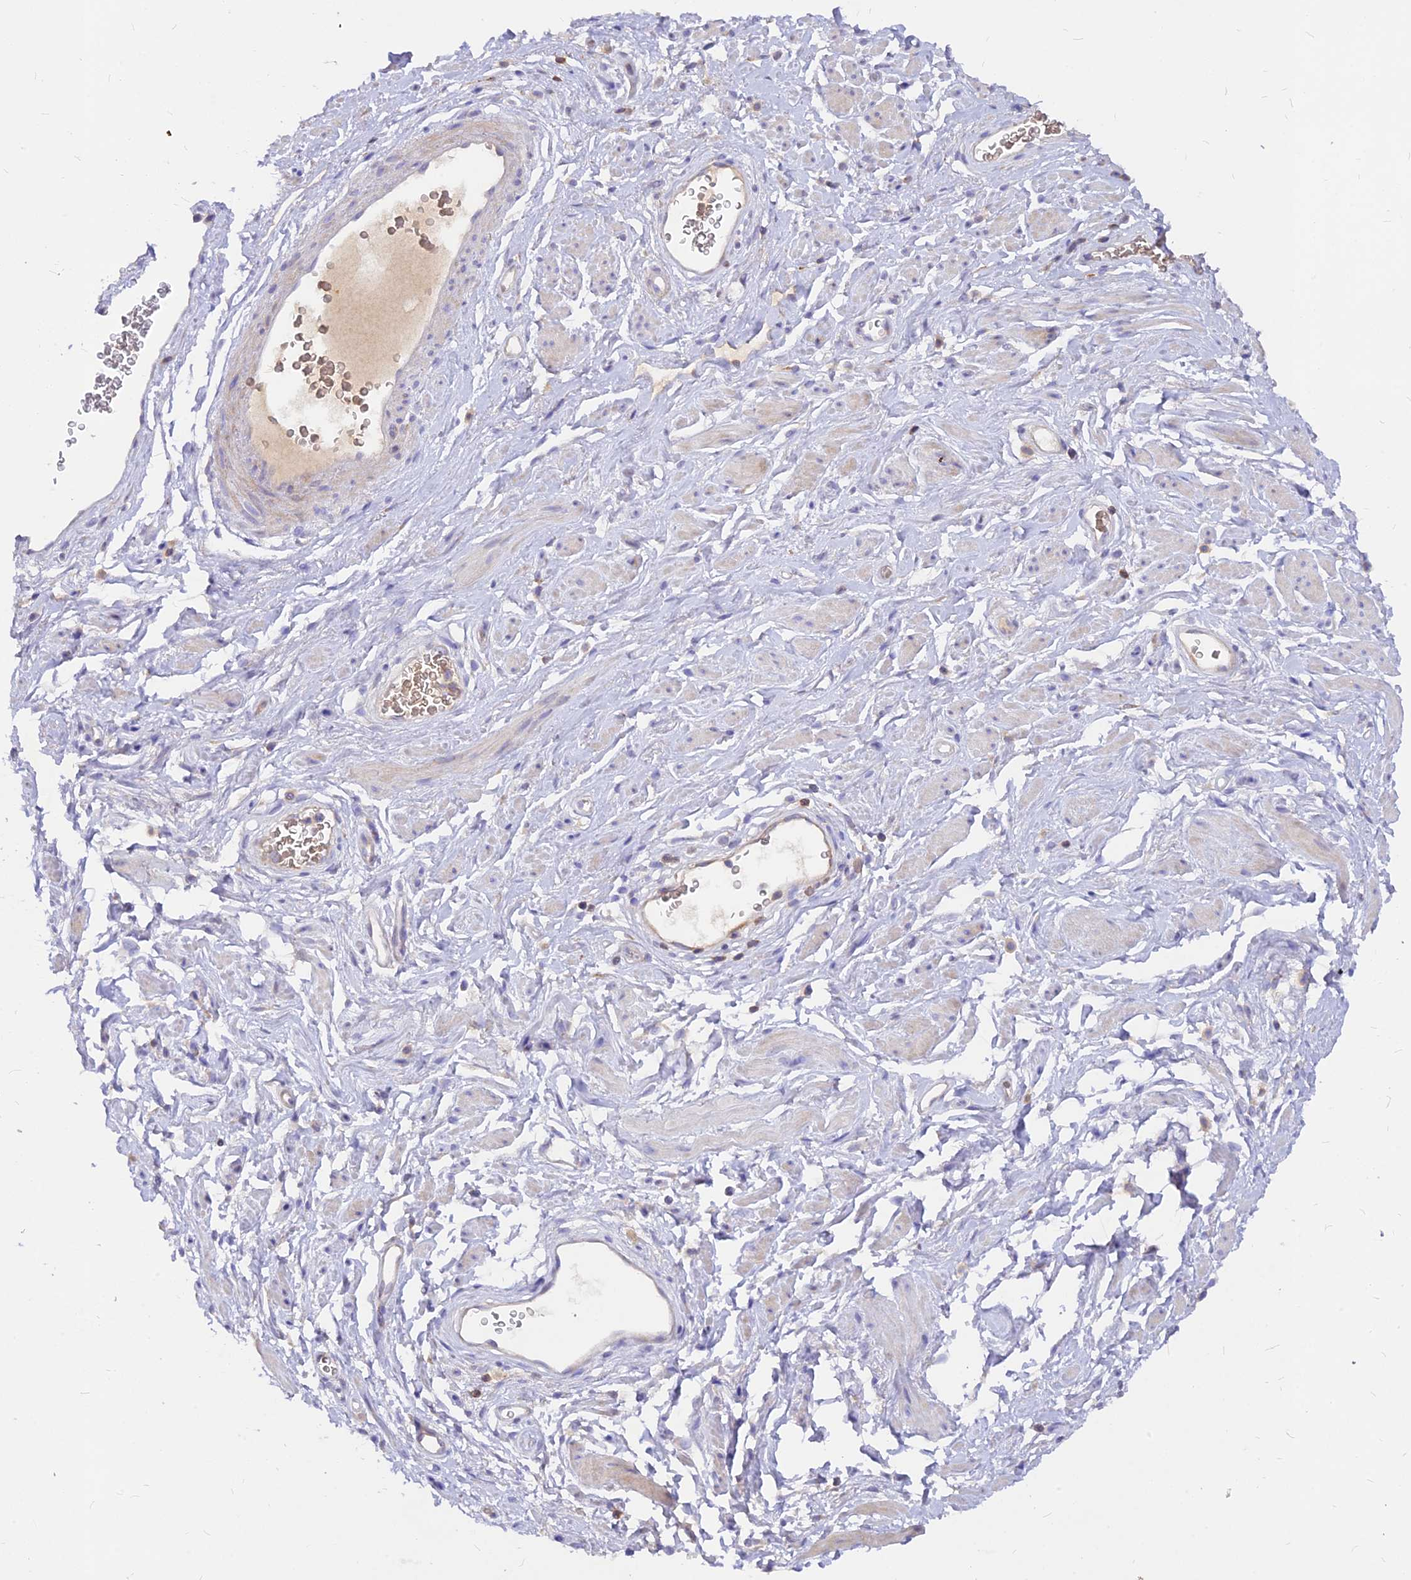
{"staining": {"intensity": "negative", "quantity": "none", "location": "none"}, "tissue": "adipose tissue", "cell_type": "Adipocytes", "image_type": "normal", "snomed": [{"axis": "morphology", "description": "Normal tissue, NOS"}, {"axis": "morphology", "description": "Adenocarcinoma, NOS"}, {"axis": "topography", "description": "Rectum"}, {"axis": "topography", "description": "Vagina"}, {"axis": "topography", "description": "Peripheral nerve tissue"}], "caption": "This is an immunohistochemistry (IHC) histopathology image of normal human adipose tissue. There is no expression in adipocytes.", "gene": "DENND2D", "patient": {"sex": "female", "age": 71}}